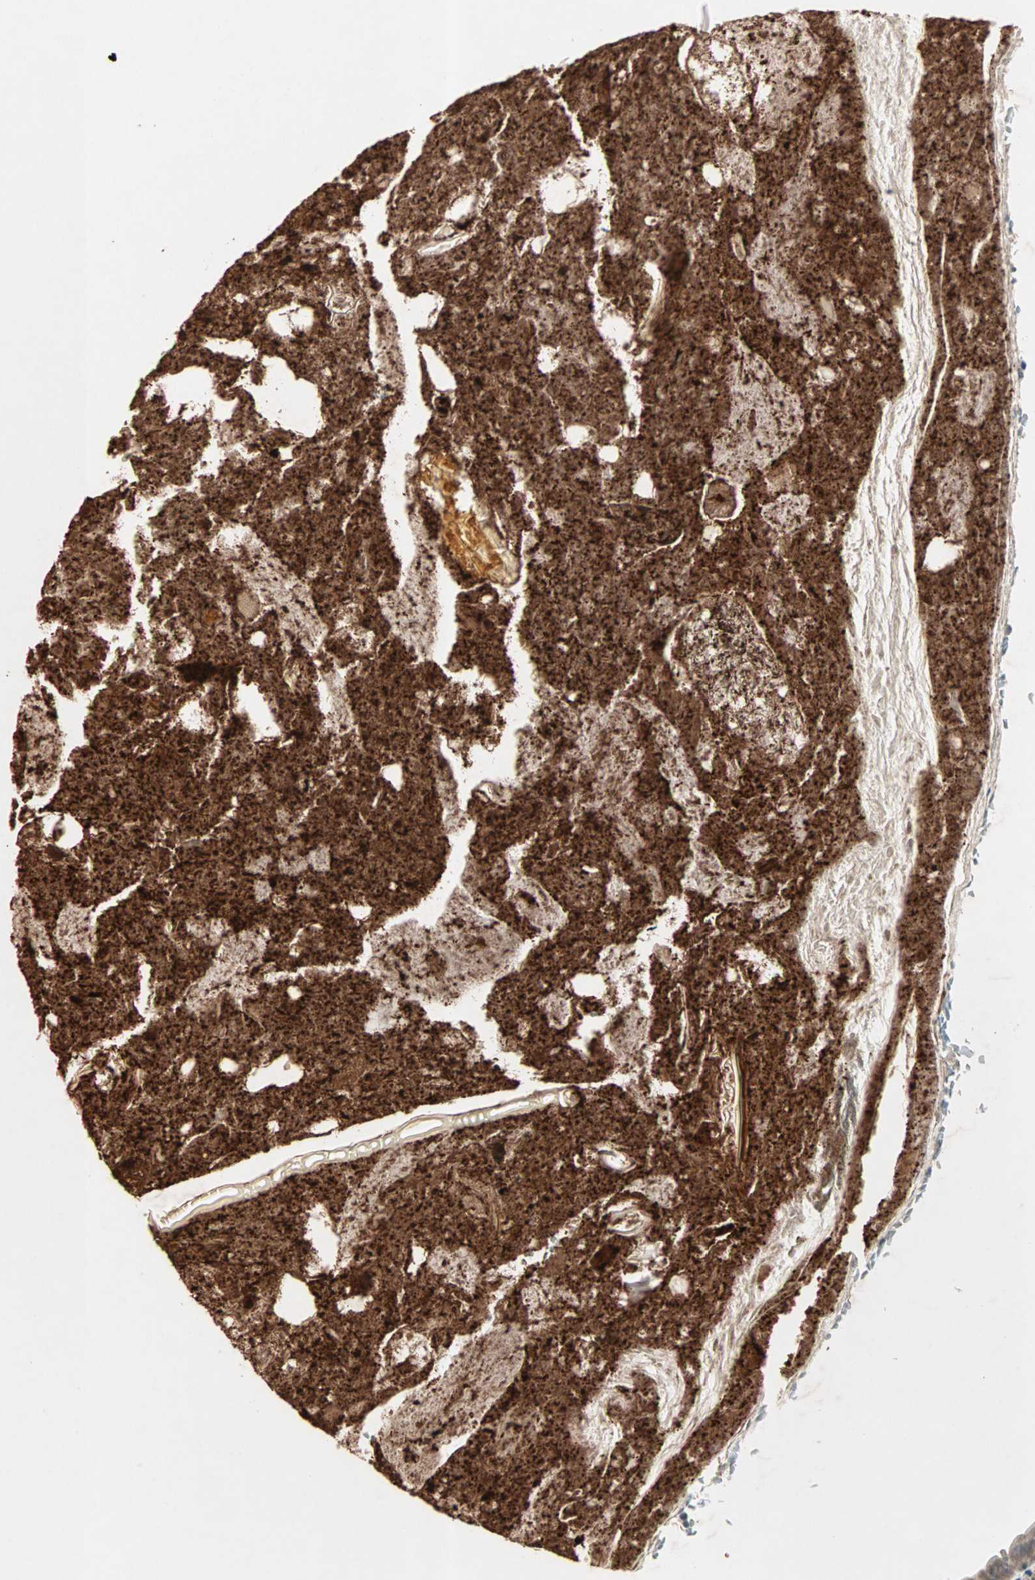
{"staining": {"intensity": "moderate", "quantity": ">75%", "location": "cytoplasmic/membranous"}, "tissue": "appendix", "cell_type": "Glandular cells", "image_type": "normal", "snomed": [{"axis": "morphology", "description": "Normal tissue, NOS"}, {"axis": "topography", "description": "Appendix"}], "caption": "Appendix stained with a protein marker reveals moderate staining in glandular cells.", "gene": "PGBD1", "patient": {"sex": "female", "age": 10}}